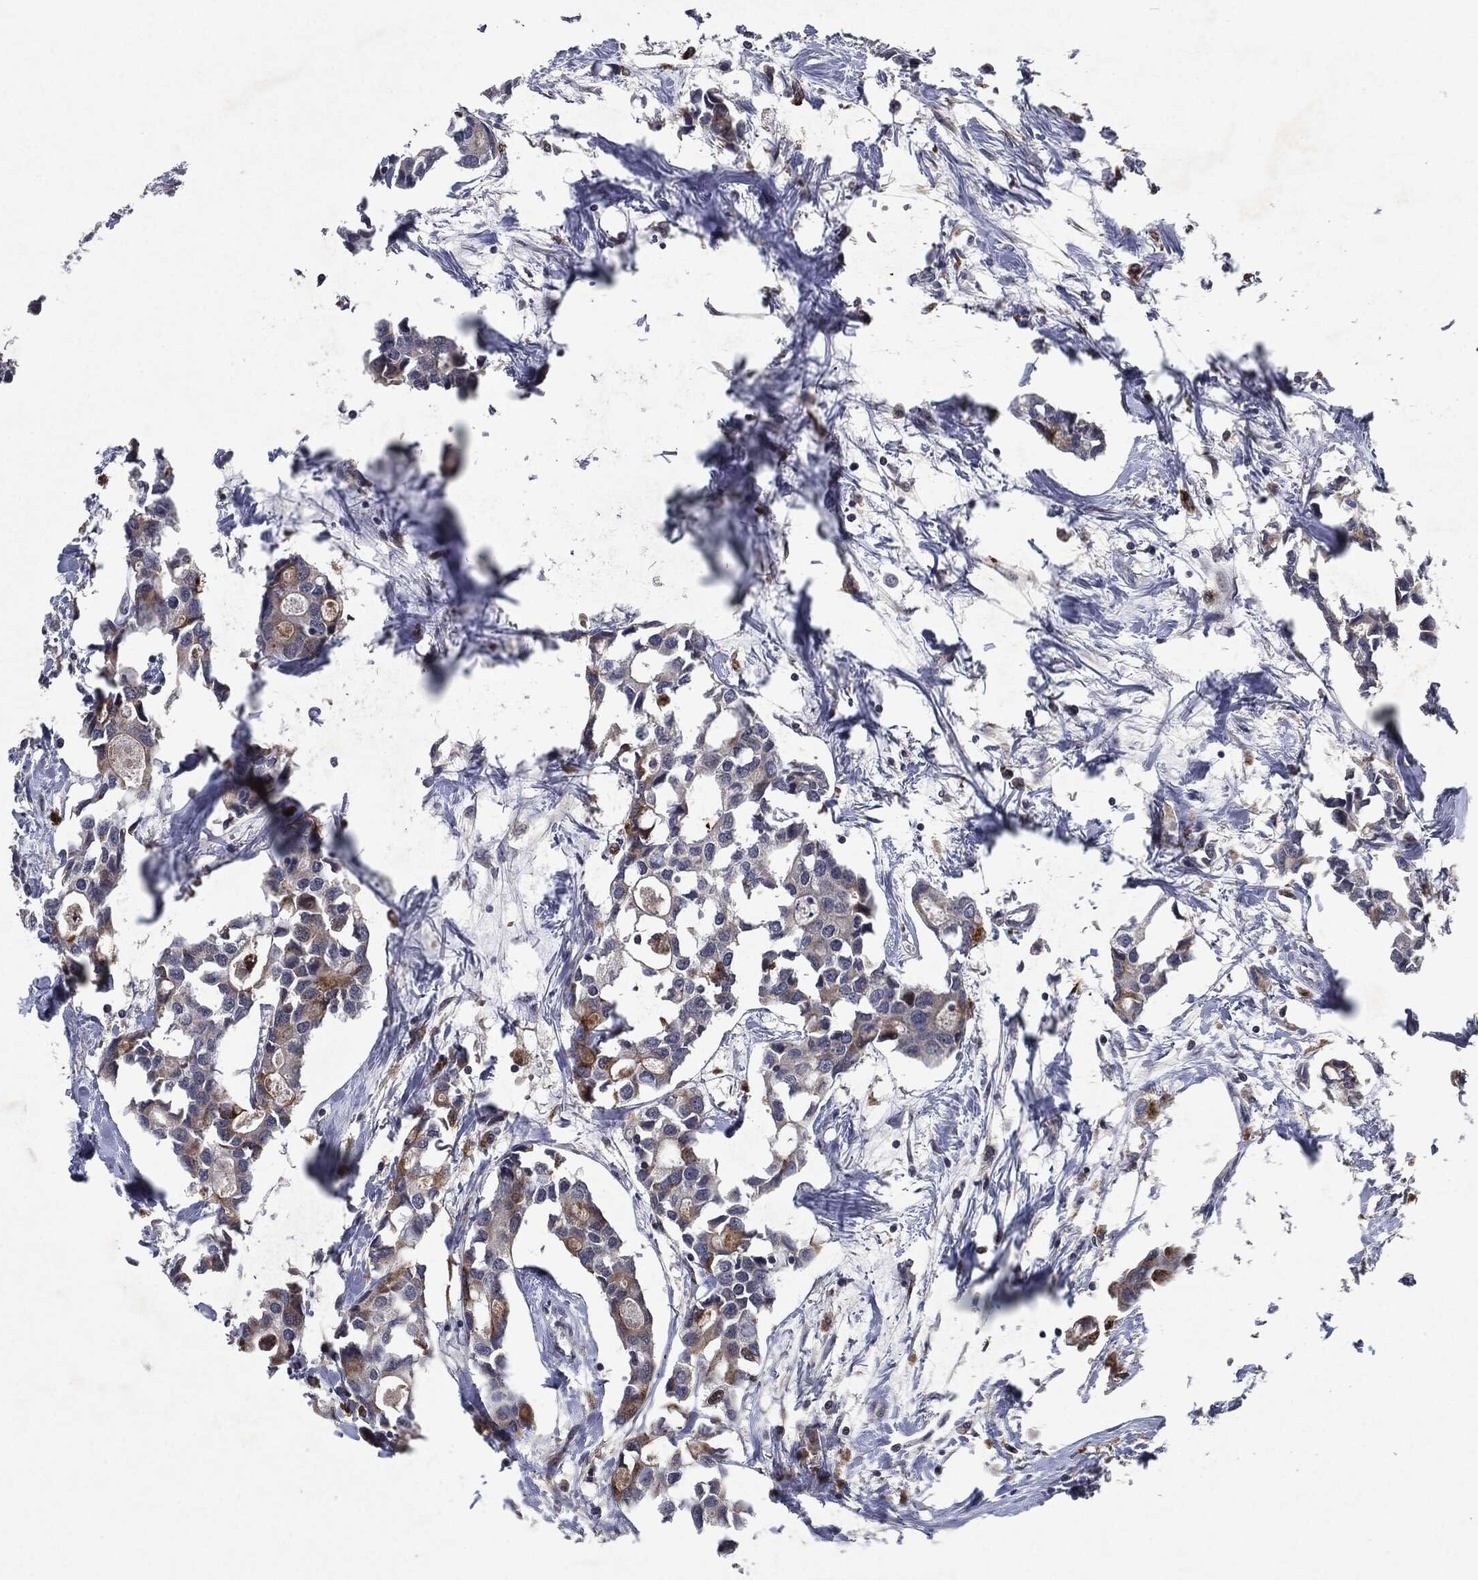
{"staining": {"intensity": "moderate", "quantity": "<25%", "location": "cytoplasmic/membranous"}, "tissue": "breast cancer", "cell_type": "Tumor cells", "image_type": "cancer", "snomed": [{"axis": "morphology", "description": "Duct carcinoma"}, {"axis": "topography", "description": "Breast"}], "caption": "A photomicrograph of human breast cancer (intraductal carcinoma) stained for a protein shows moderate cytoplasmic/membranous brown staining in tumor cells. (DAB (3,3'-diaminobenzidine) = brown stain, brightfield microscopy at high magnification).", "gene": "SLC31A2", "patient": {"sex": "female", "age": 83}}